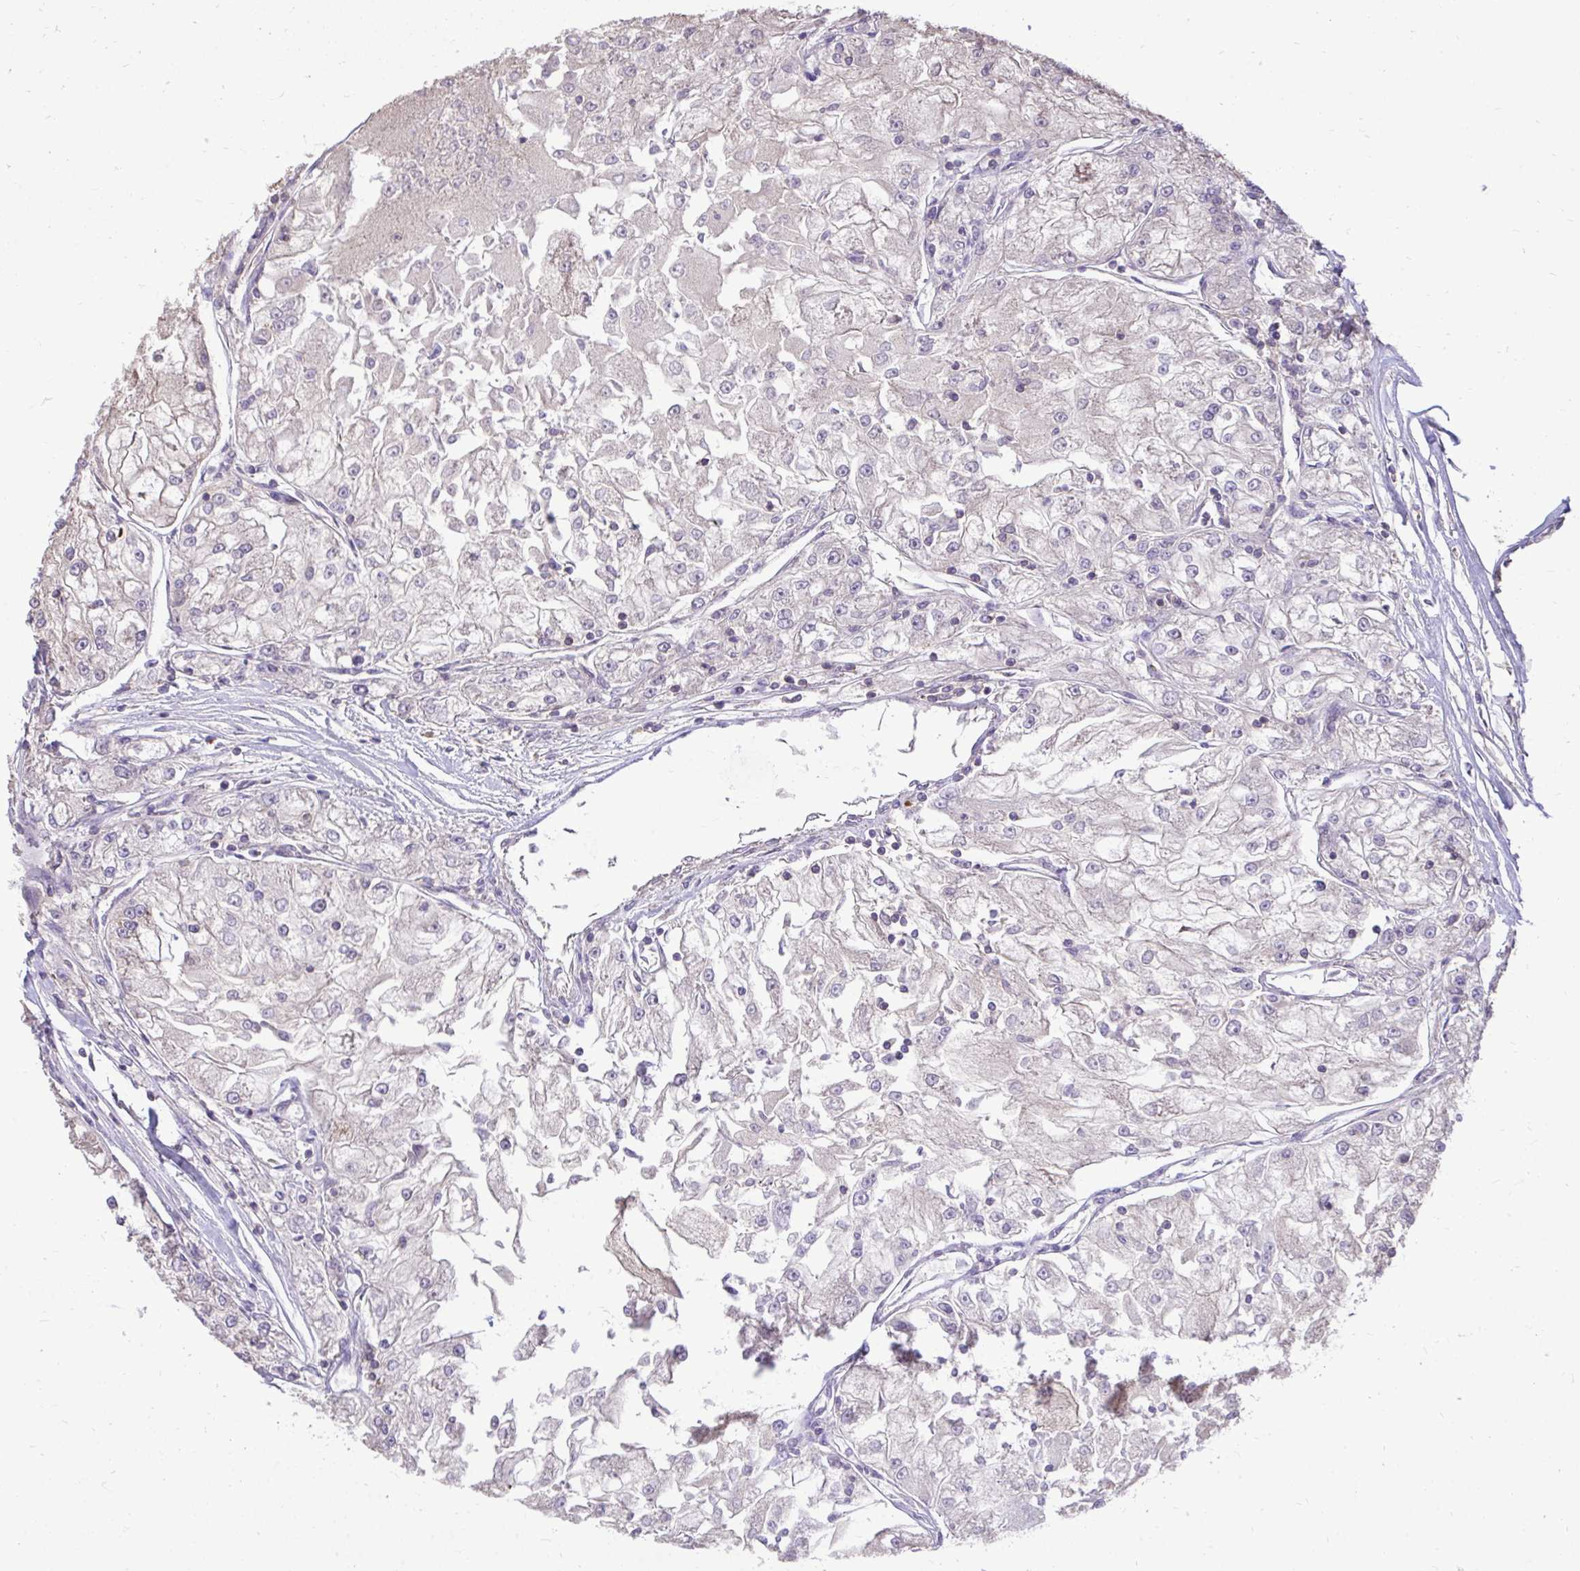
{"staining": {"intensity": "negative", "quantity": "none", "location": "none"}, "tissue": "renal cancer", "cell_type": "Tumor cells", "image_type": "cancer", "snomed": [{"axis": "morphology", "description": "Adenocarcinoma, NOS"}, {"axis": "topography", "description": "Kidney"}], "caption": "Immunohistochemistry (IHC) image of neoplastic tissue: human renal cancer stained with DAB (3,3'-diaminobenzidine) exhibits no significant protein positivity in tumor cells. (Brightfield microscopy of DAB immunohistochemistry (IHC) at high magnification).", "gene": "IGFL2", "patient": {"sex": "female", "age": 72}}